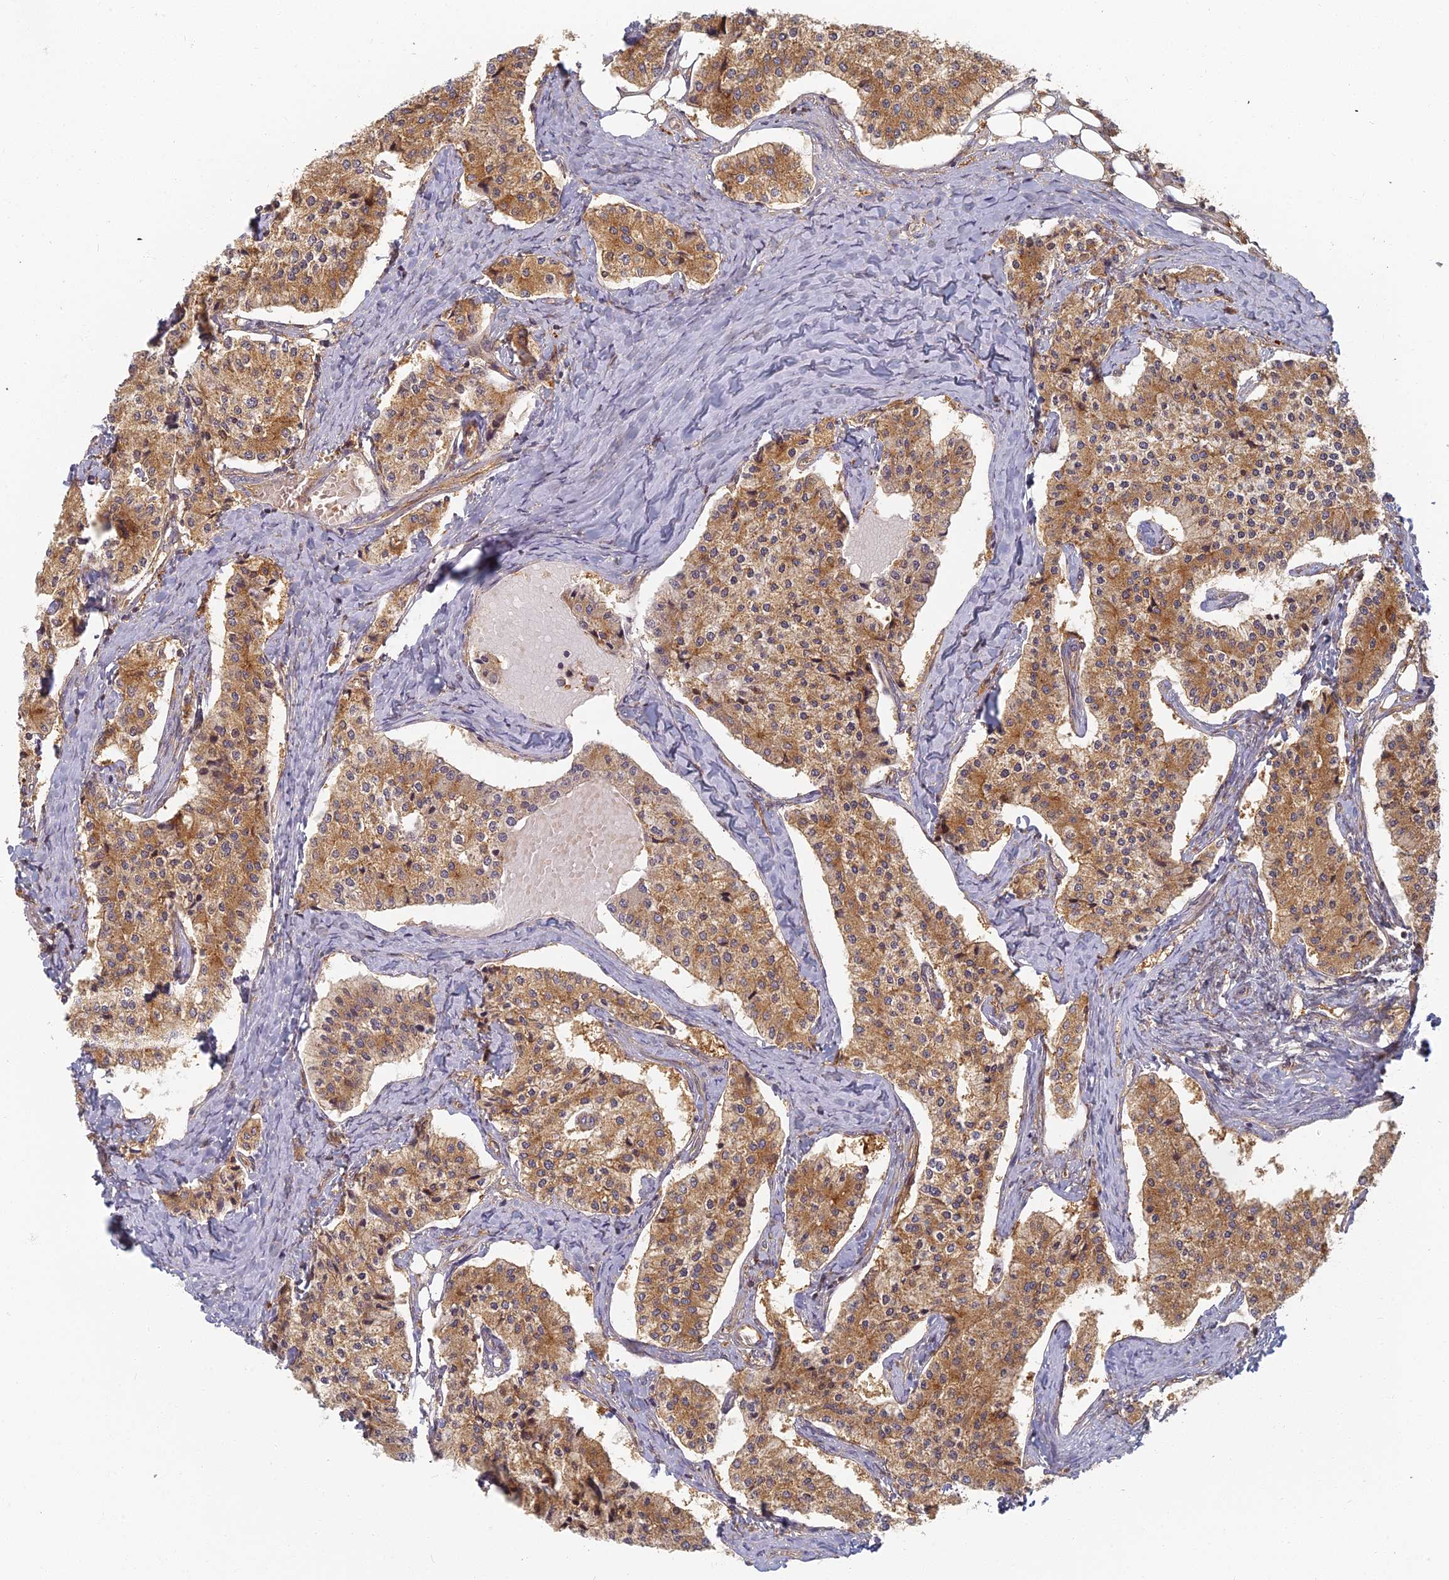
{"staining": {"intensity": "moderate", "quantity": ">75%", "location": "cytoplasmic/membranous"}, "tissue": "carcinoid", "cell_type": "Tumor cells", "image_type": "cancer", "snomed": [{"axis": "morphology", "description": "Carcinoid, malignant, NOS"}, {"axis": "topography", "description": "Colon"}], "caption": "Carcinoid stained with DAB (3,3'-diaminobenzidine) immunohistochemistry exhibits medium levels of moderate cytoplasmic/membranous staining in approximately >75% of tumor cells. (IHC, brightfield microscopy, high magnification).", "gene": "INO80D", "patient": {"sex": "female", "age": 52}}